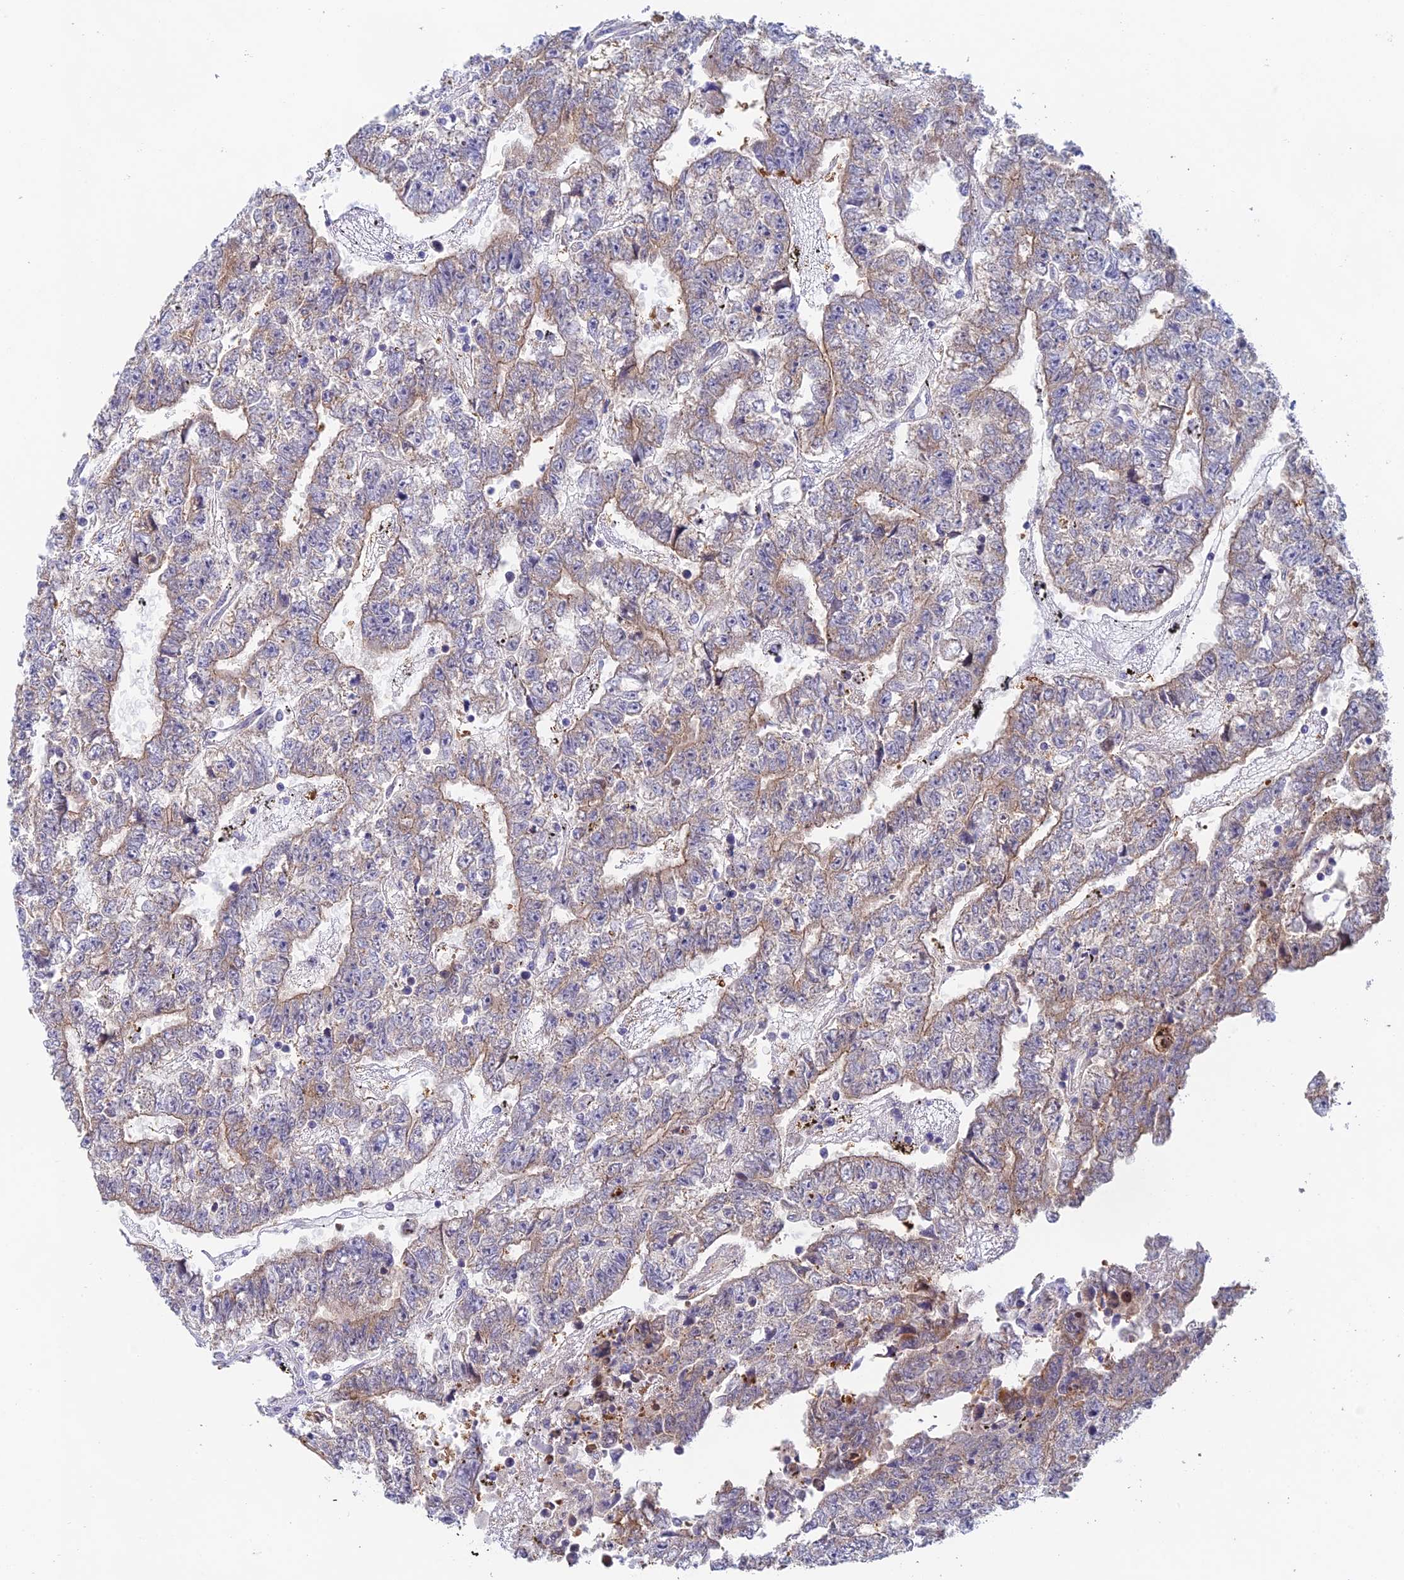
{"staining": {"intensity": "weak", "quantity": "25%-75%", "location": "cytoplasmic/membranous"}, "tissue": "testis cancer", "cell_type": "Tumor cells", "image_type": "cancer", "snomed": [{"axis": "morphology", "description": "Carcinoma, Embryonal, NOS"}, {"axis": "topography", "description": "Testis"}], "caption": "Testis embryonal carcinoma stained with DAB IHC exhibits low levels of weak cytoplasmic/membranous expression in about 25%-75% of tumor cells. The protein of interest is stained brown, and the nuclei are stained in blue (DAB IHC with brightfield microscopy, high magnification).", "gene": "MRPL17", "patient": {"sex": "male", "age": 25}}